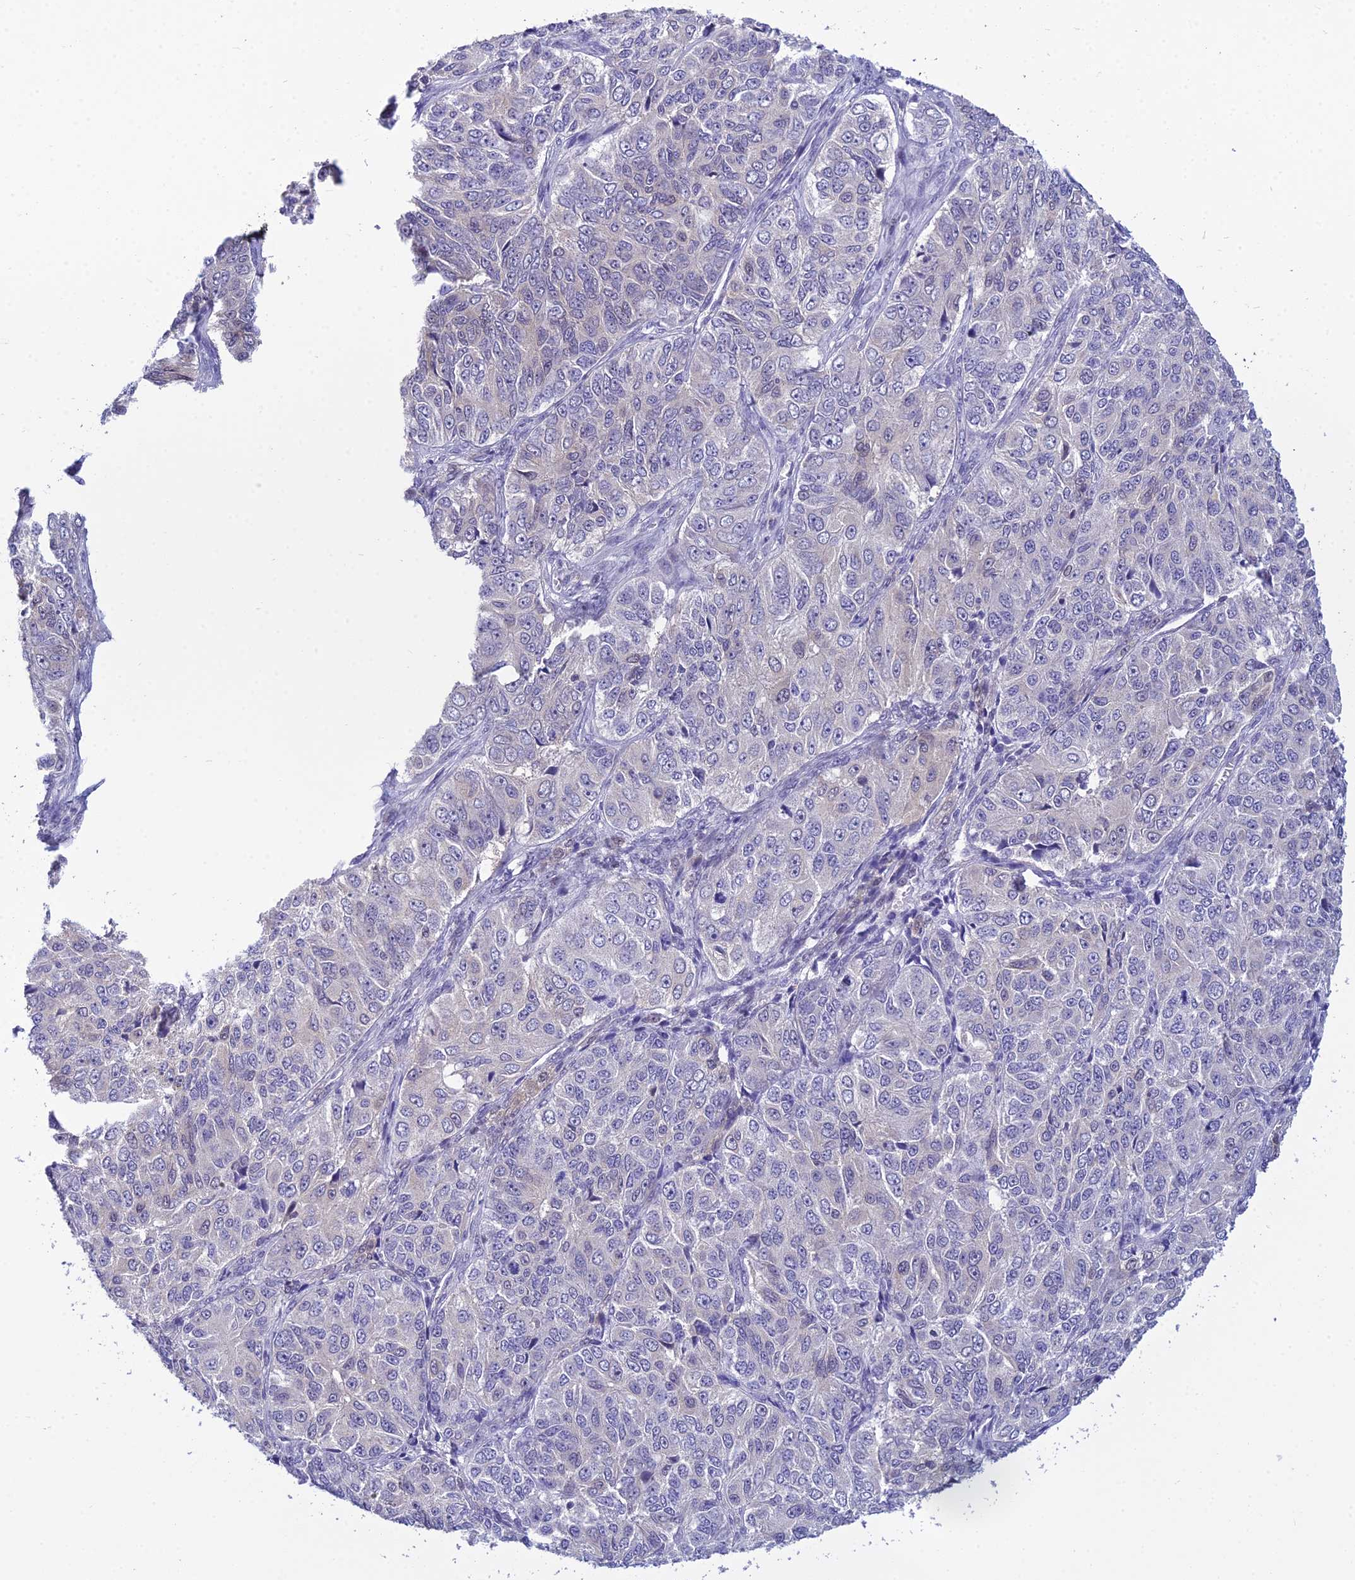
{"staining": {"intensity": "negative", "quantity": "none", "location": "none"}, "tissue": "ovarian cancer", "cell_type": "Tumor cells", "image_type": "cancer", "snomed": [{"axis": "morphology", "description": "Carcinoma, endometroid"}, {"axis": "topography", "description": "Ovary"}], "caption": "Ovarian cancer (endometroid carcinoma) was stained to show a protein in brown. There is no significant expression in tumor cells.", "gene": "ZMIZ1", "patient": {"sex": "female", "age": 51}}